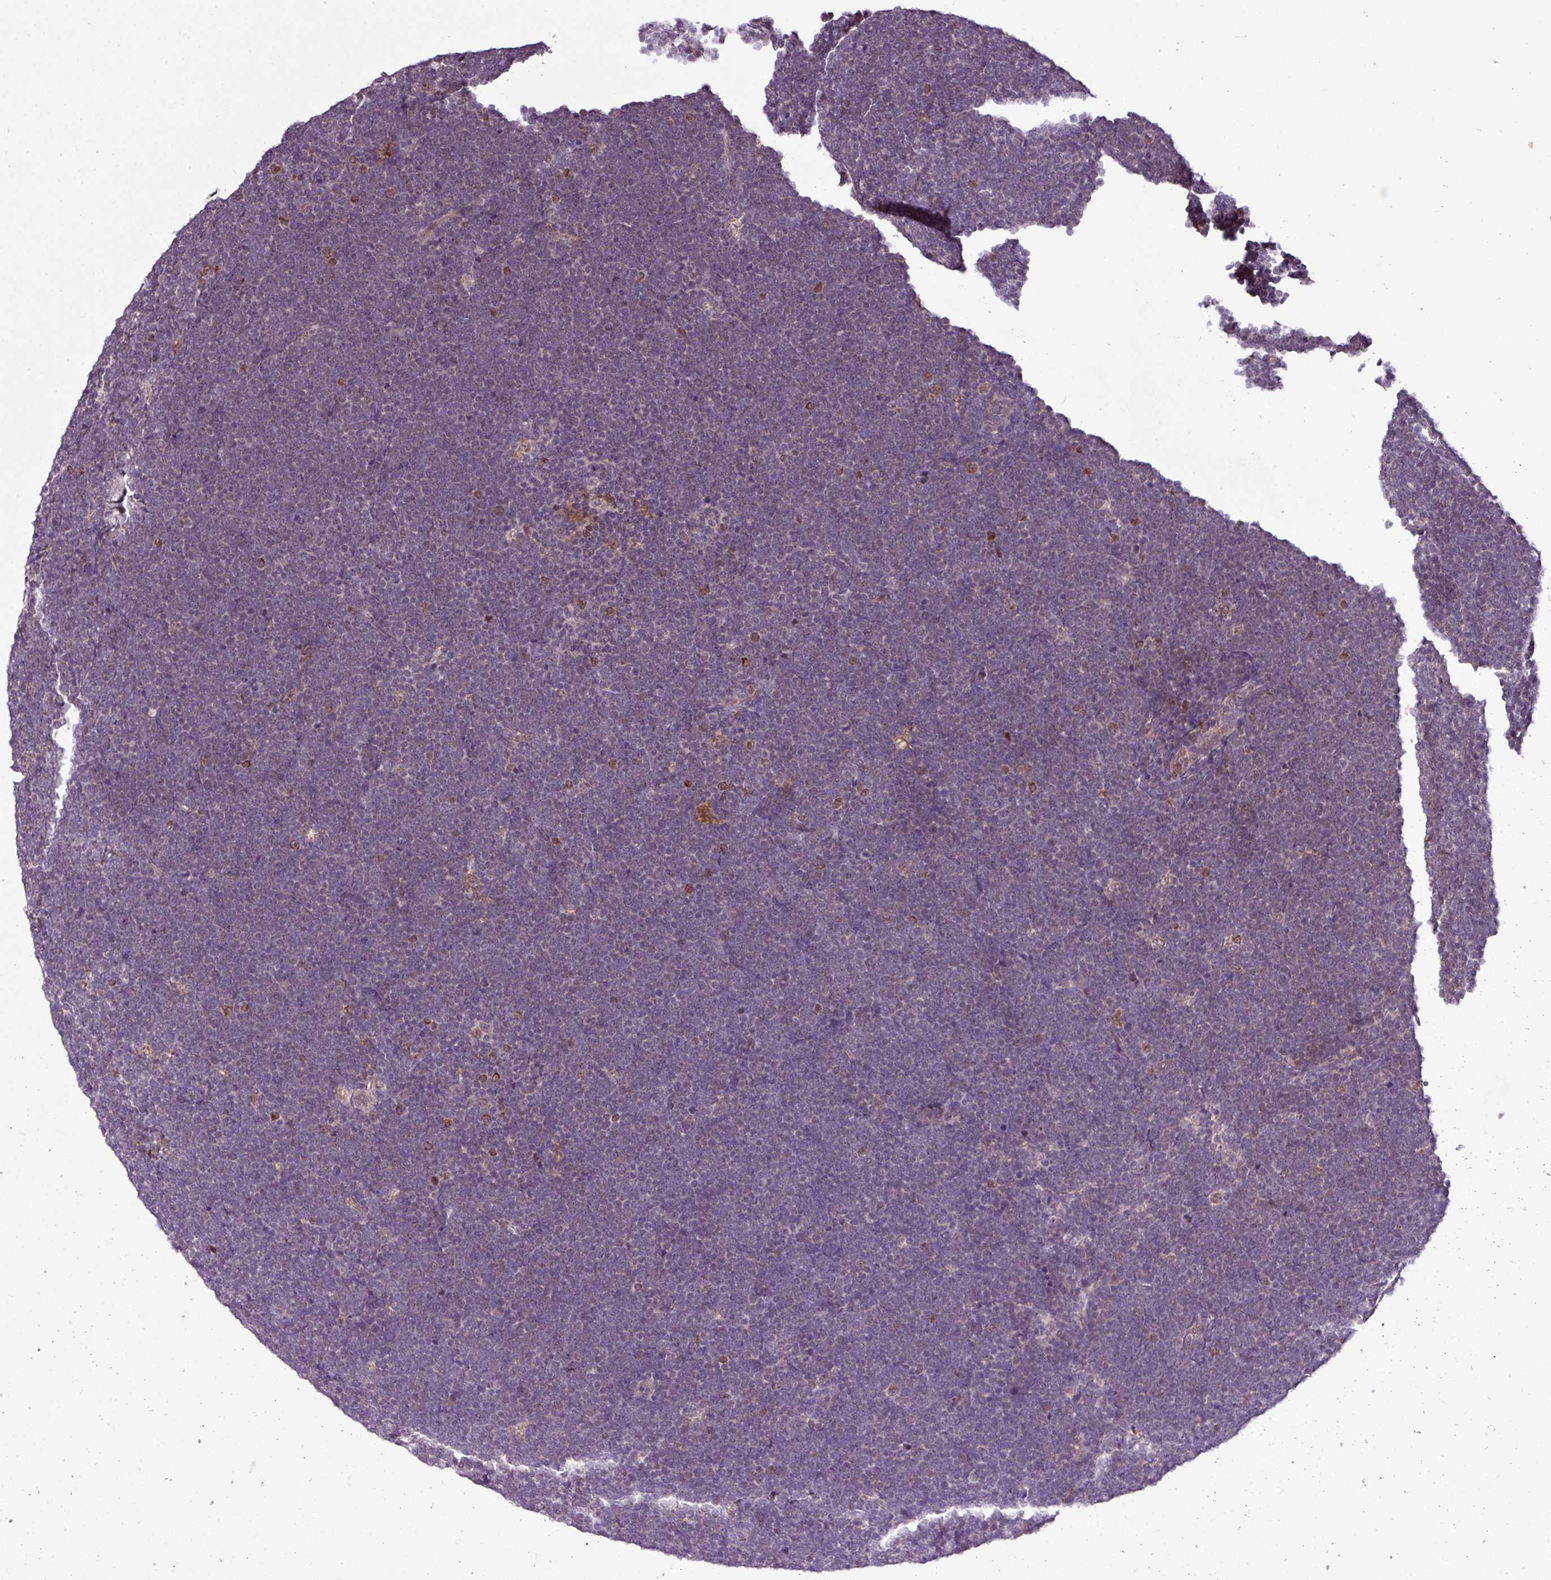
{"staining": {"intensity": "negative", "quantity": "none", "location": "none"}, "tissue": "lymphoma", "cell_type": "Tumor cells", "image_type": "cancer", "snomed": [{"axis": "morphology", "description": "Malignant lymphoma, non-Hodgkin's type, High grade"}, {"axis": "topography", "description": "Lymph node"}], "caption": "The image exhibits no staining of tumor cells in lymphoma. The staining is performed using DAB brown chromogen with nuclei counter-stained in using hematoxylin.", "gene": "SMCO4", "patient": {"sex": "male", "age": 13}}